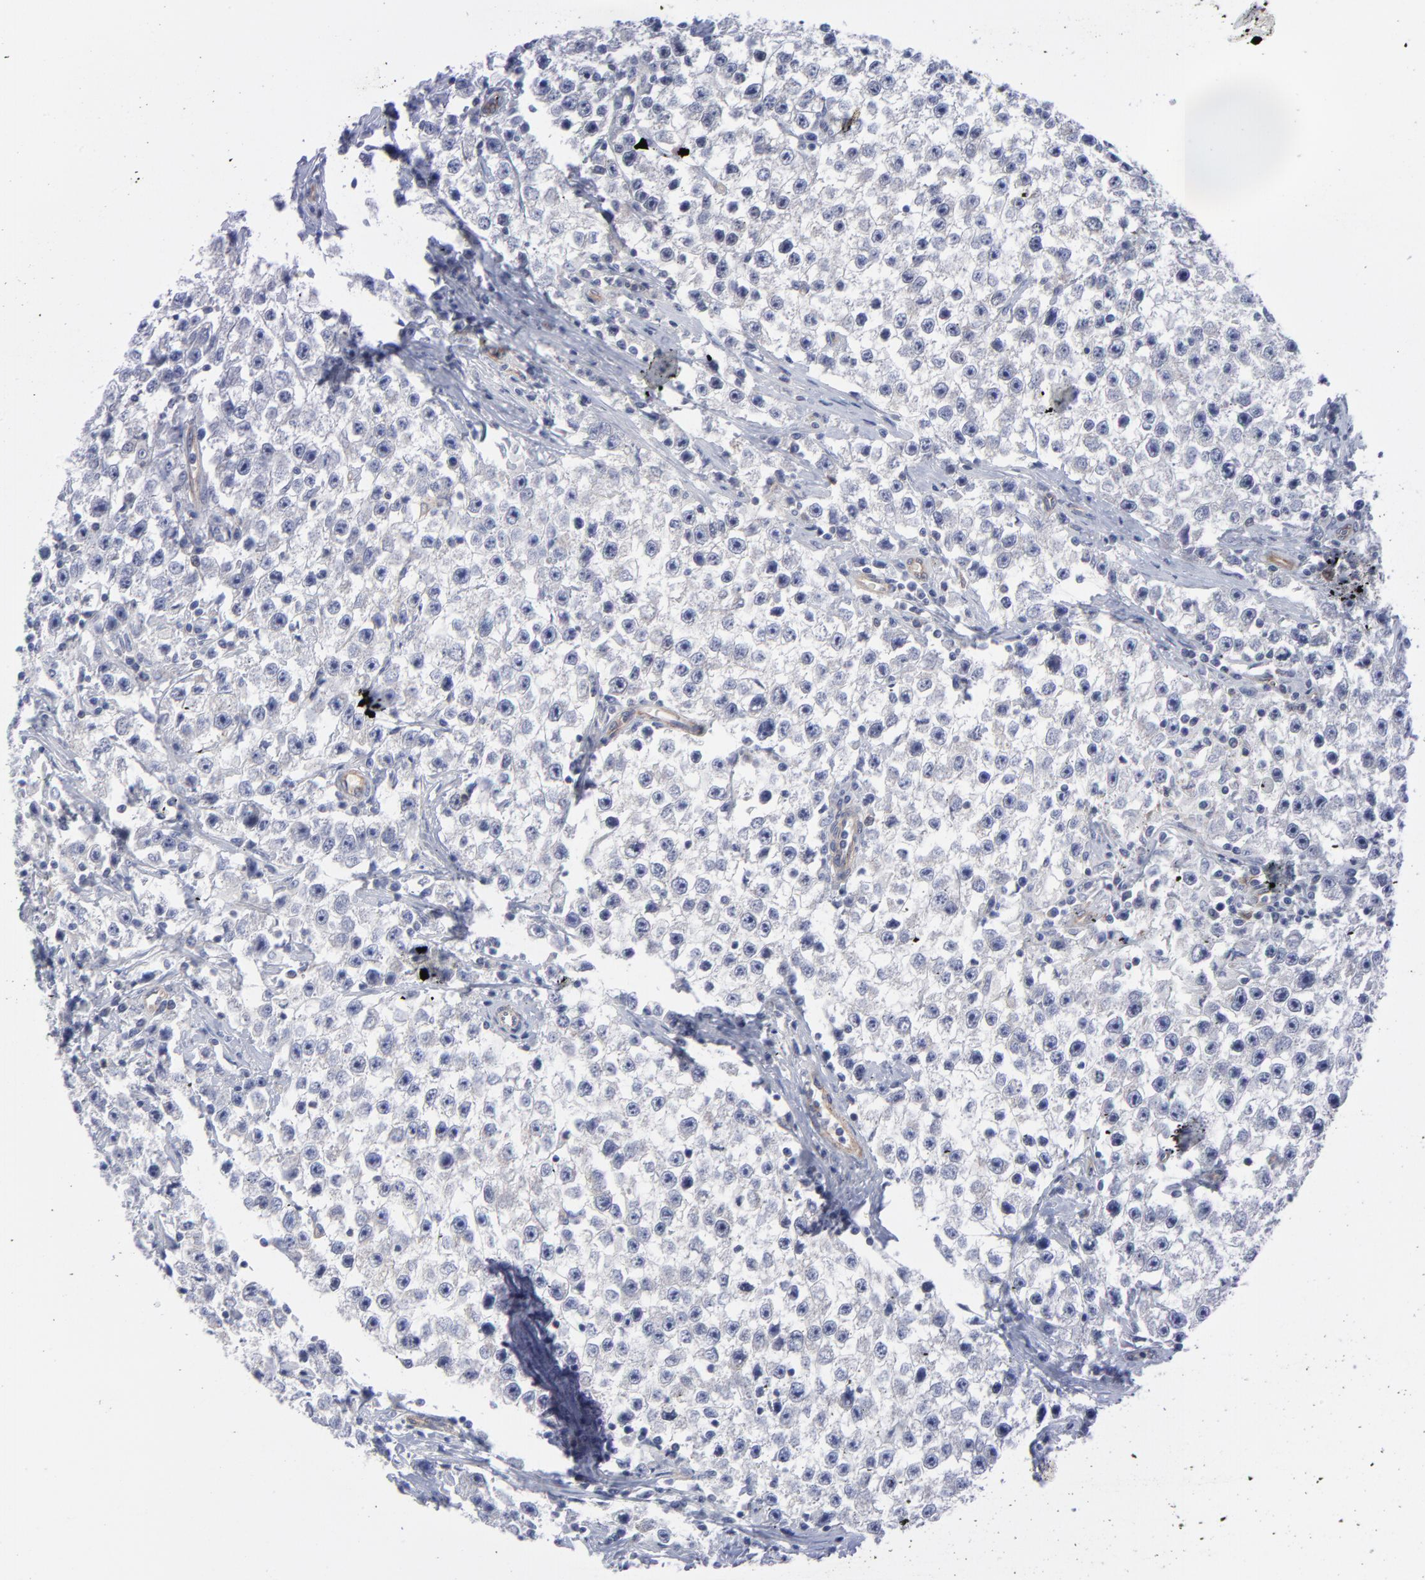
{"staining": {"intensity": "negative", "quantity": "none", "location": "none"}, "tissue": "testis cancer", "cell_type": "Tumor cells", "image_type": "cancer", "snomed": [{"axis": "morphology", "description": "Seminoma, NOS"}, {"axis": "topography", "description": "Testis"}], "caption": "Immunohistochemistry micrograph of neoplastic tissue: human seminoma (testis) stained with DAB demonstrates no significant protein staining in tumor cells. (DAB immunohistochemistry (IHC), high magnification).", "gene": "NFKBIA", "patient": {"sex": "male", "age": 35}}